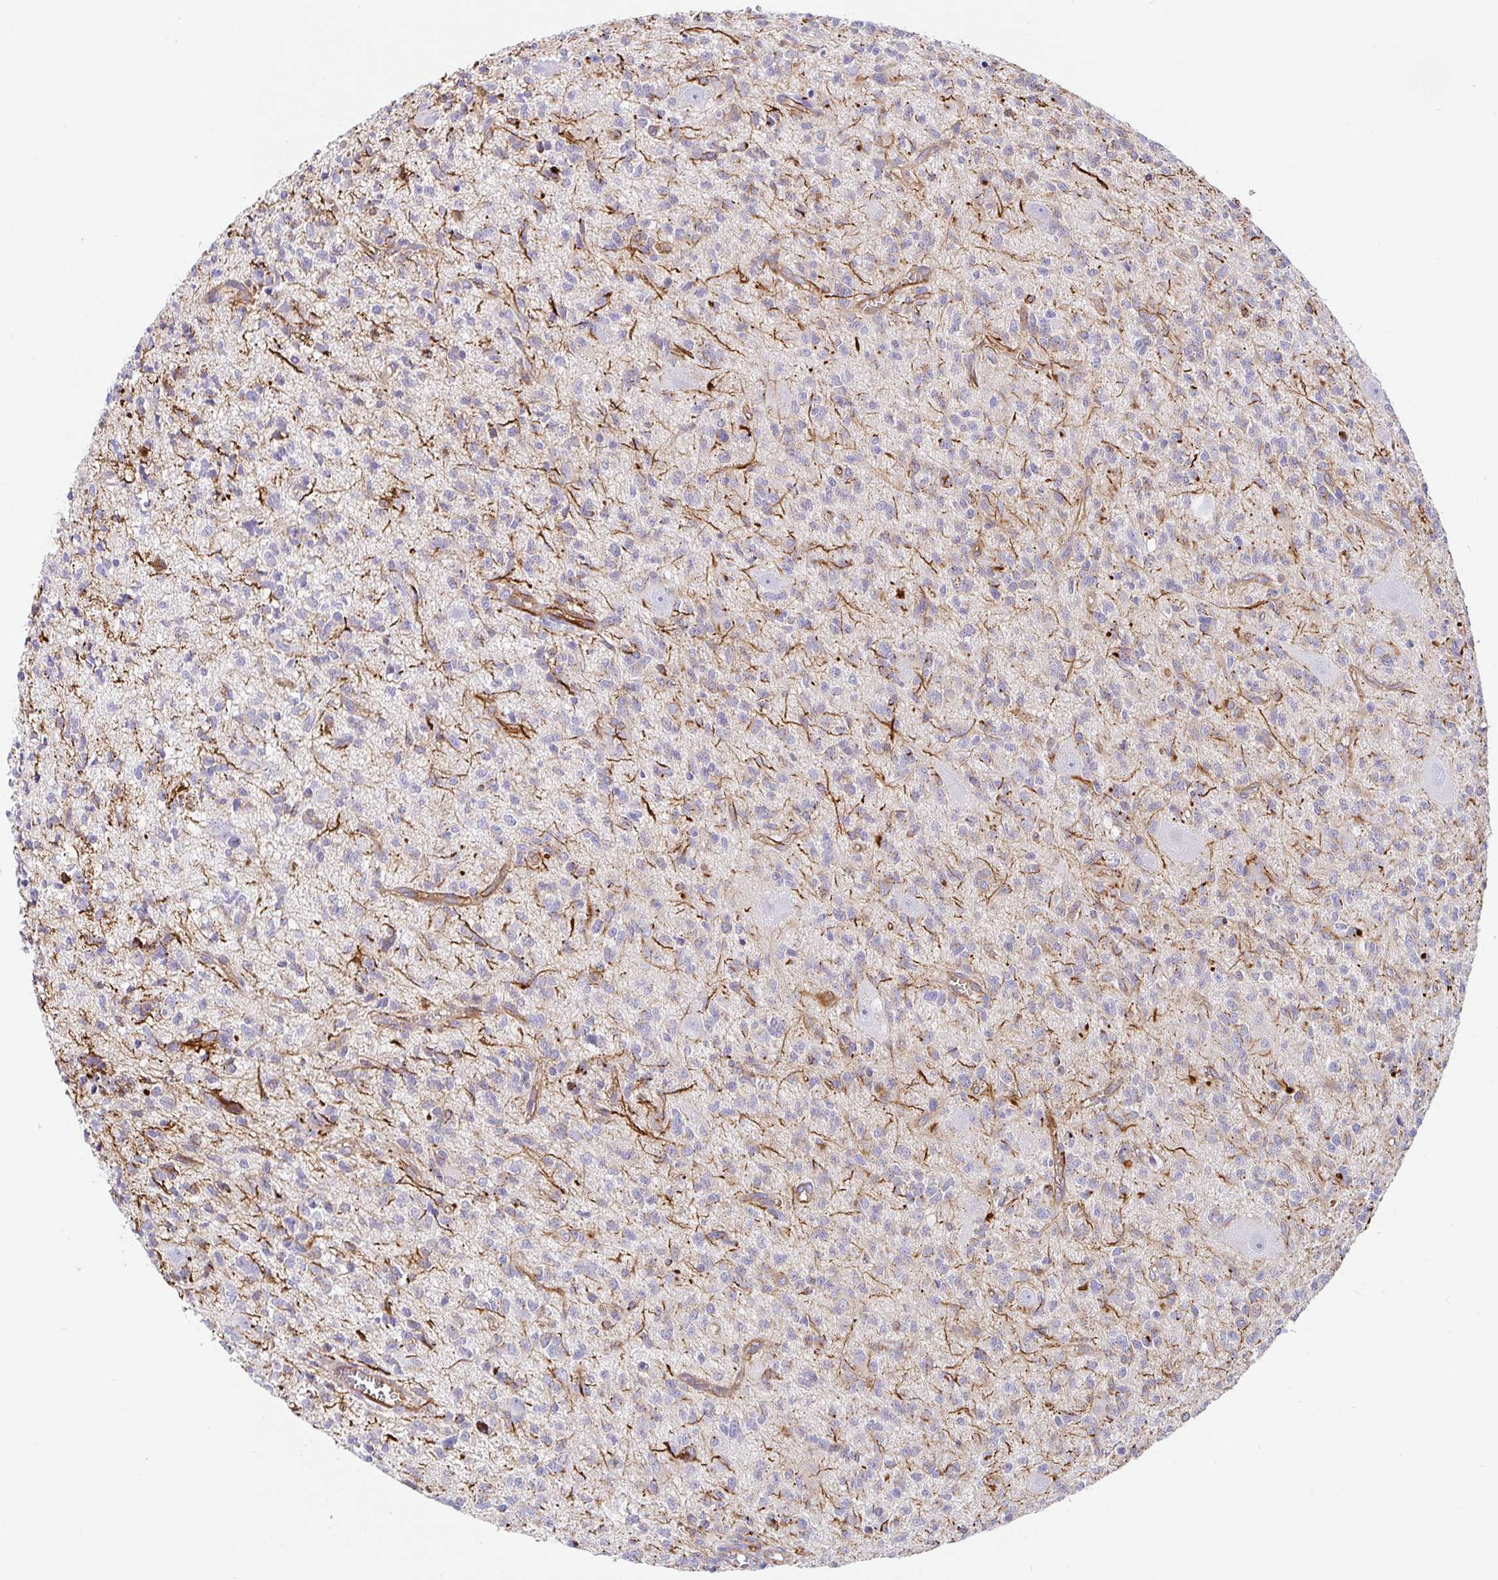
{"staining": {"intensity": "weak", "quantity": "<25%", "location": "cytoplasmic/membranous"}, "tissue": "glioma", "cell_type": "Tumor cells", "image_type": "cancer", "snomed": [{"axis": "morphology", "description": "Glioma, malignant, Low grade"}, {"axis": "topography", "description": "Brain"}], "caption": "Tumor cells are negative for brown protein staining in malignant glioma (low-grade).", "gene": "DOCK1", "patient": {"sex": "male", "age": 64}}